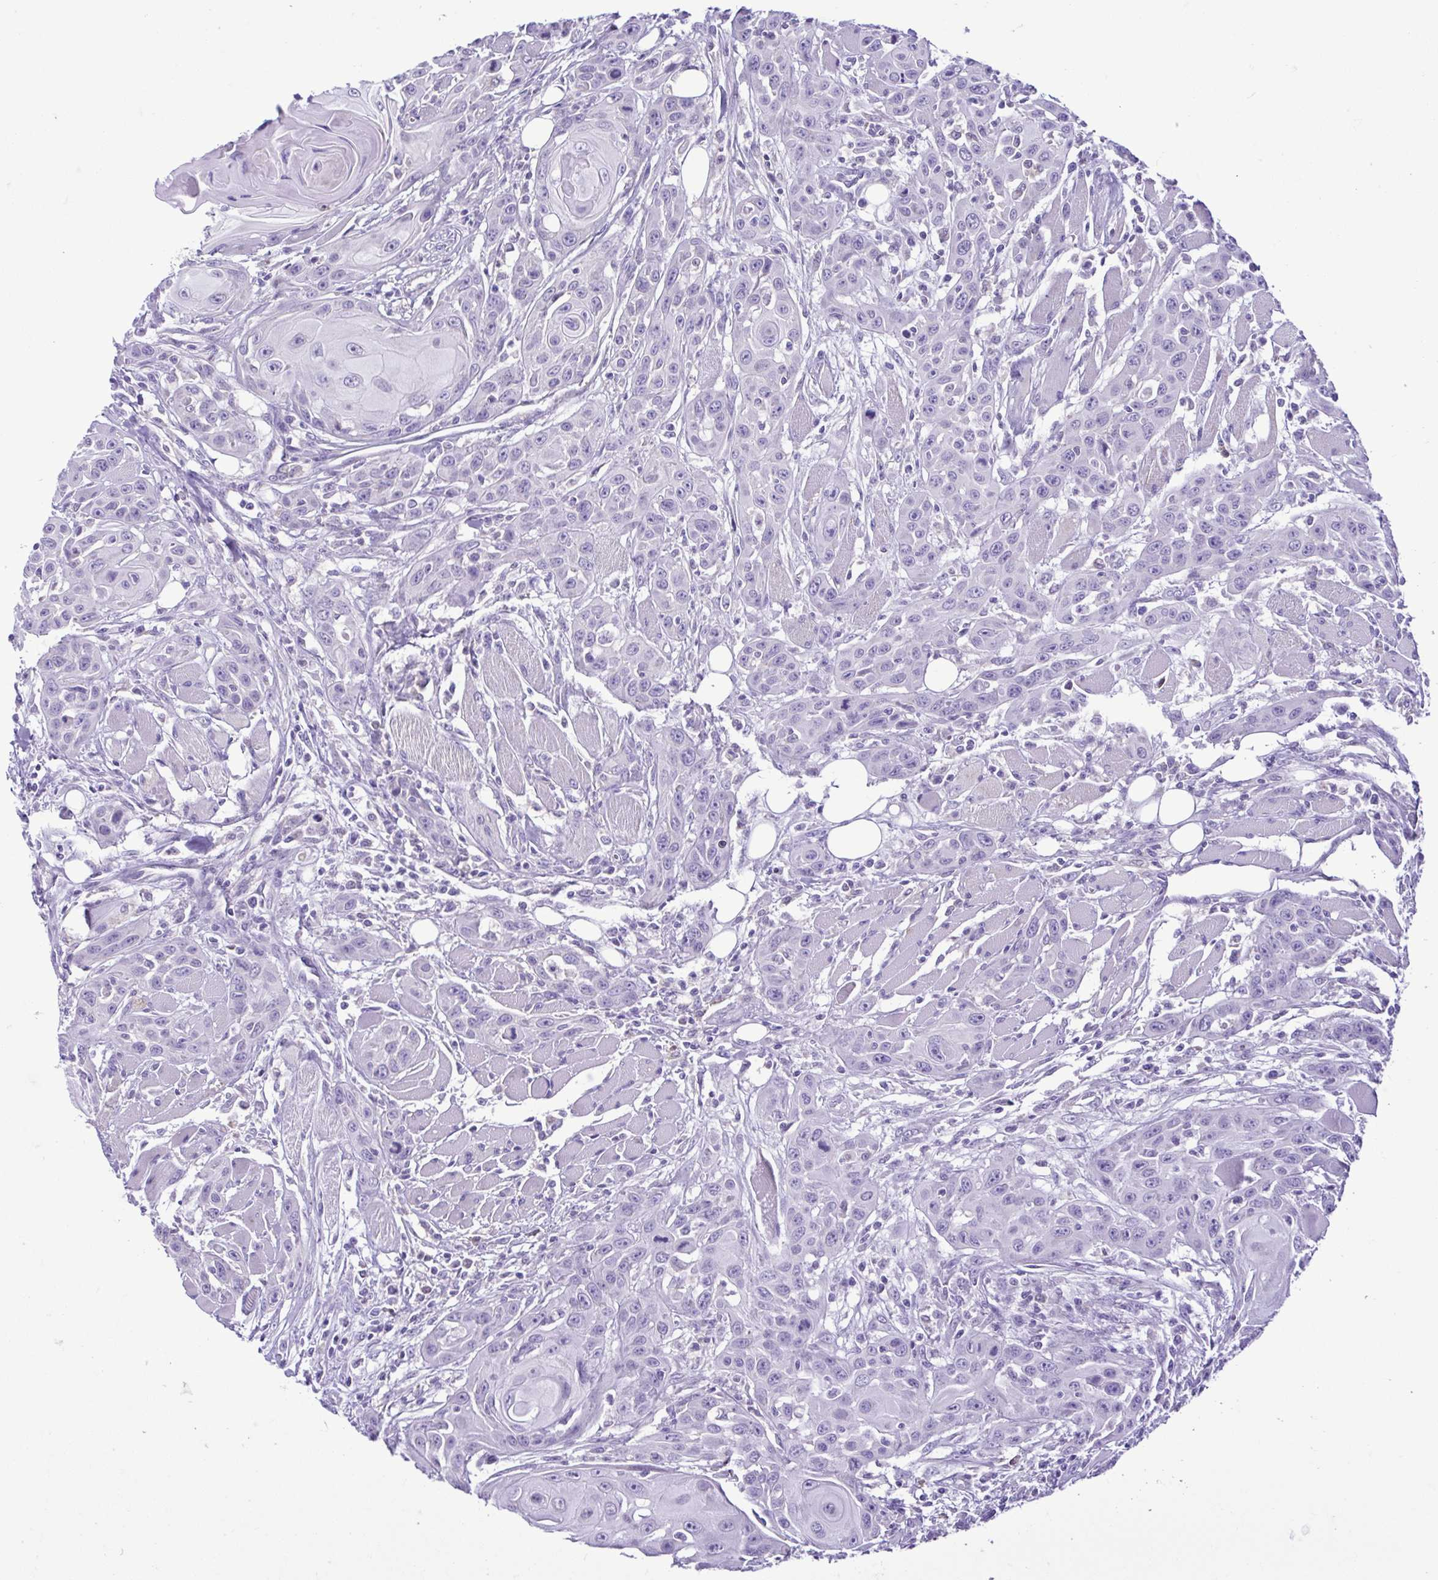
{"staining": {"intensity": "negative", "quantity": "none", "location": "none"}, "tissue": "head and neck cancer", "cell_type": "Tumor cells", "image_type": "cancer", "snomed": [{"axis": "morphology", "description": "Squamous cell carcinoma, NOS"}, {"axis": "topography", "description": "Head-Neck"}], "caption": "Head and neck squamous cell carcinoma was stained to show a protein in brown. There is no significant staining in tumor cells.", "gene": "CBY2", "patient": {"sex": "female", "age": 80}}